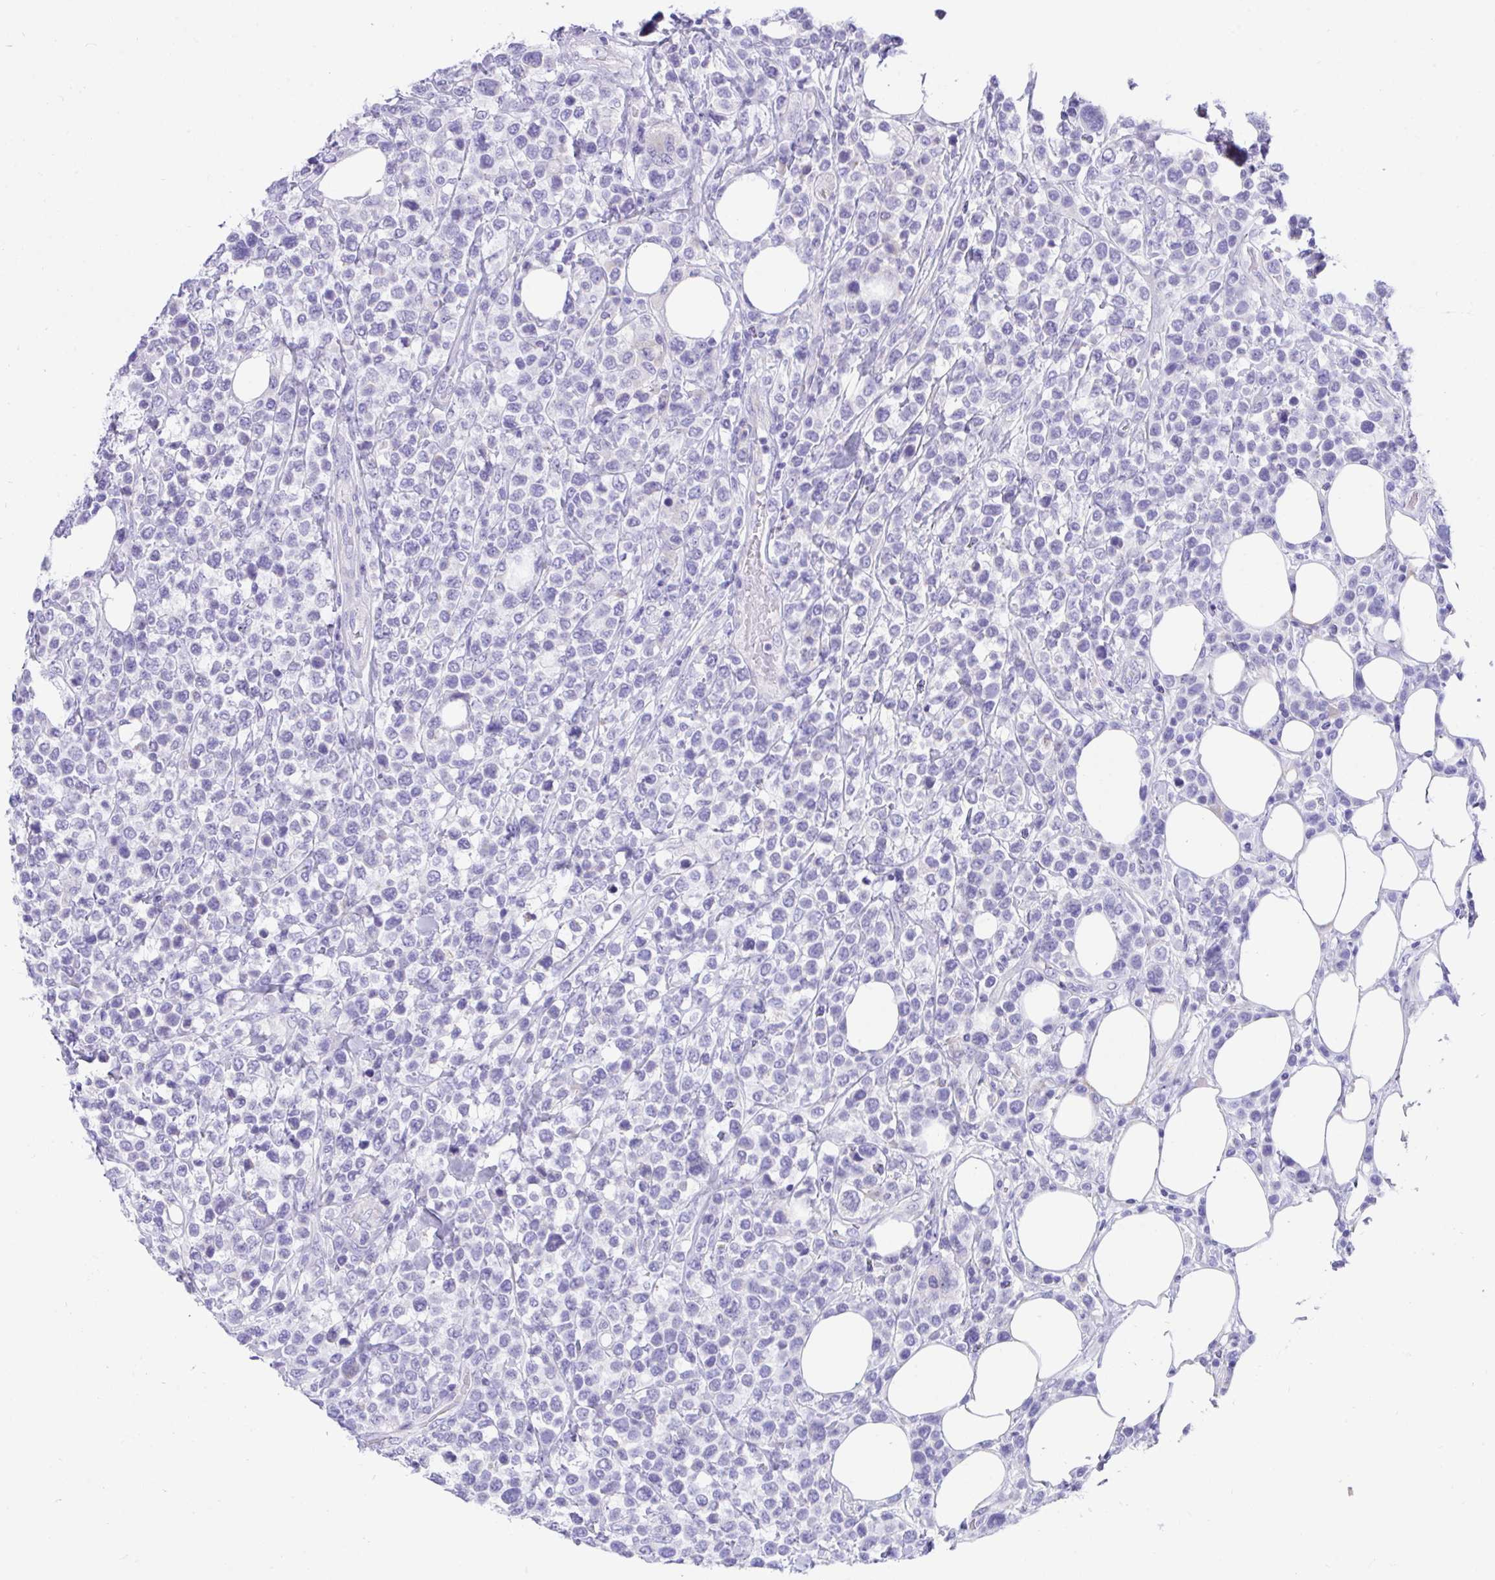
{"staining": {"intensity": "negative", "quantity": "none", "location": "none"}, "tissue": "lymphoma", "cell_type": "Tumor cells", "image_type": "cancer", "snomed": [{"axis": "morphology", "description": "Malignant lymphoma, non-Hodgkin's type, High grade"}, {"axis": "topography", "description": "Soft tissue"}], "caption": "This is a image of IHC staining of lymphoma, which shows no positivity in tumor cells.", "gene": "TMEM106B", "patient": {"sex": "female", "age": 56}}